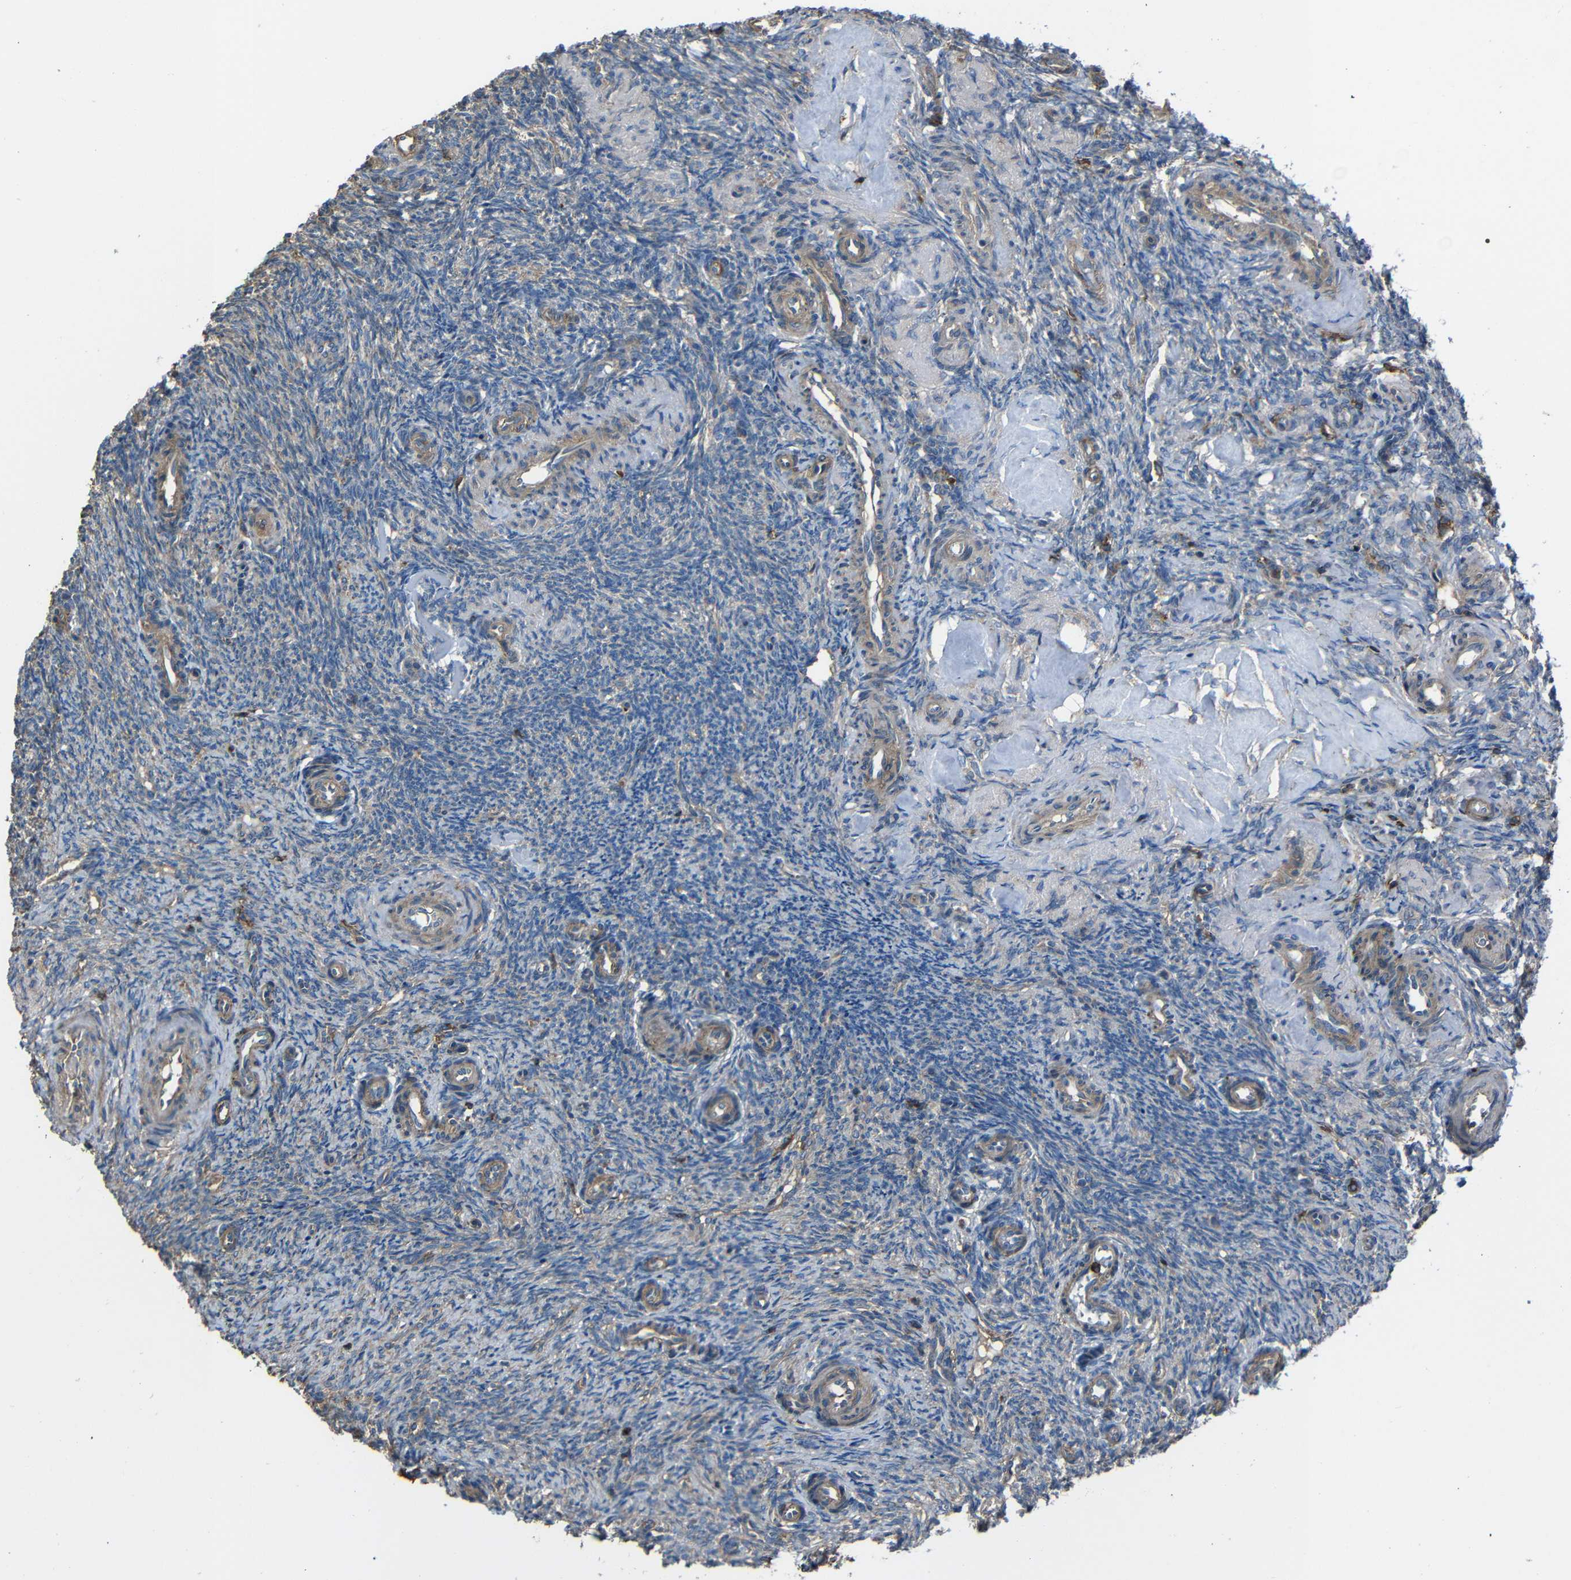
{"staining": {"intensity": "weak", "quantity": ">75%", "location": "cytoplasmic/membranous"}, "tissue": "ovary", "cell_type": "Follicle cells", "image_type": "normal", "snomed": [{"axis": "morphology", "description": "Normal tissue, NOS"}, {"axis": "topography", "description": "Ovary"}], "caption": "Human ovary stained for a protein (brown) exhibits weak cytoplasmic/membranous positive positivity in approximately >75% of follicle cells.", "gene": "ADGRE5", "patient": {"sex": "female", "age": 41}}